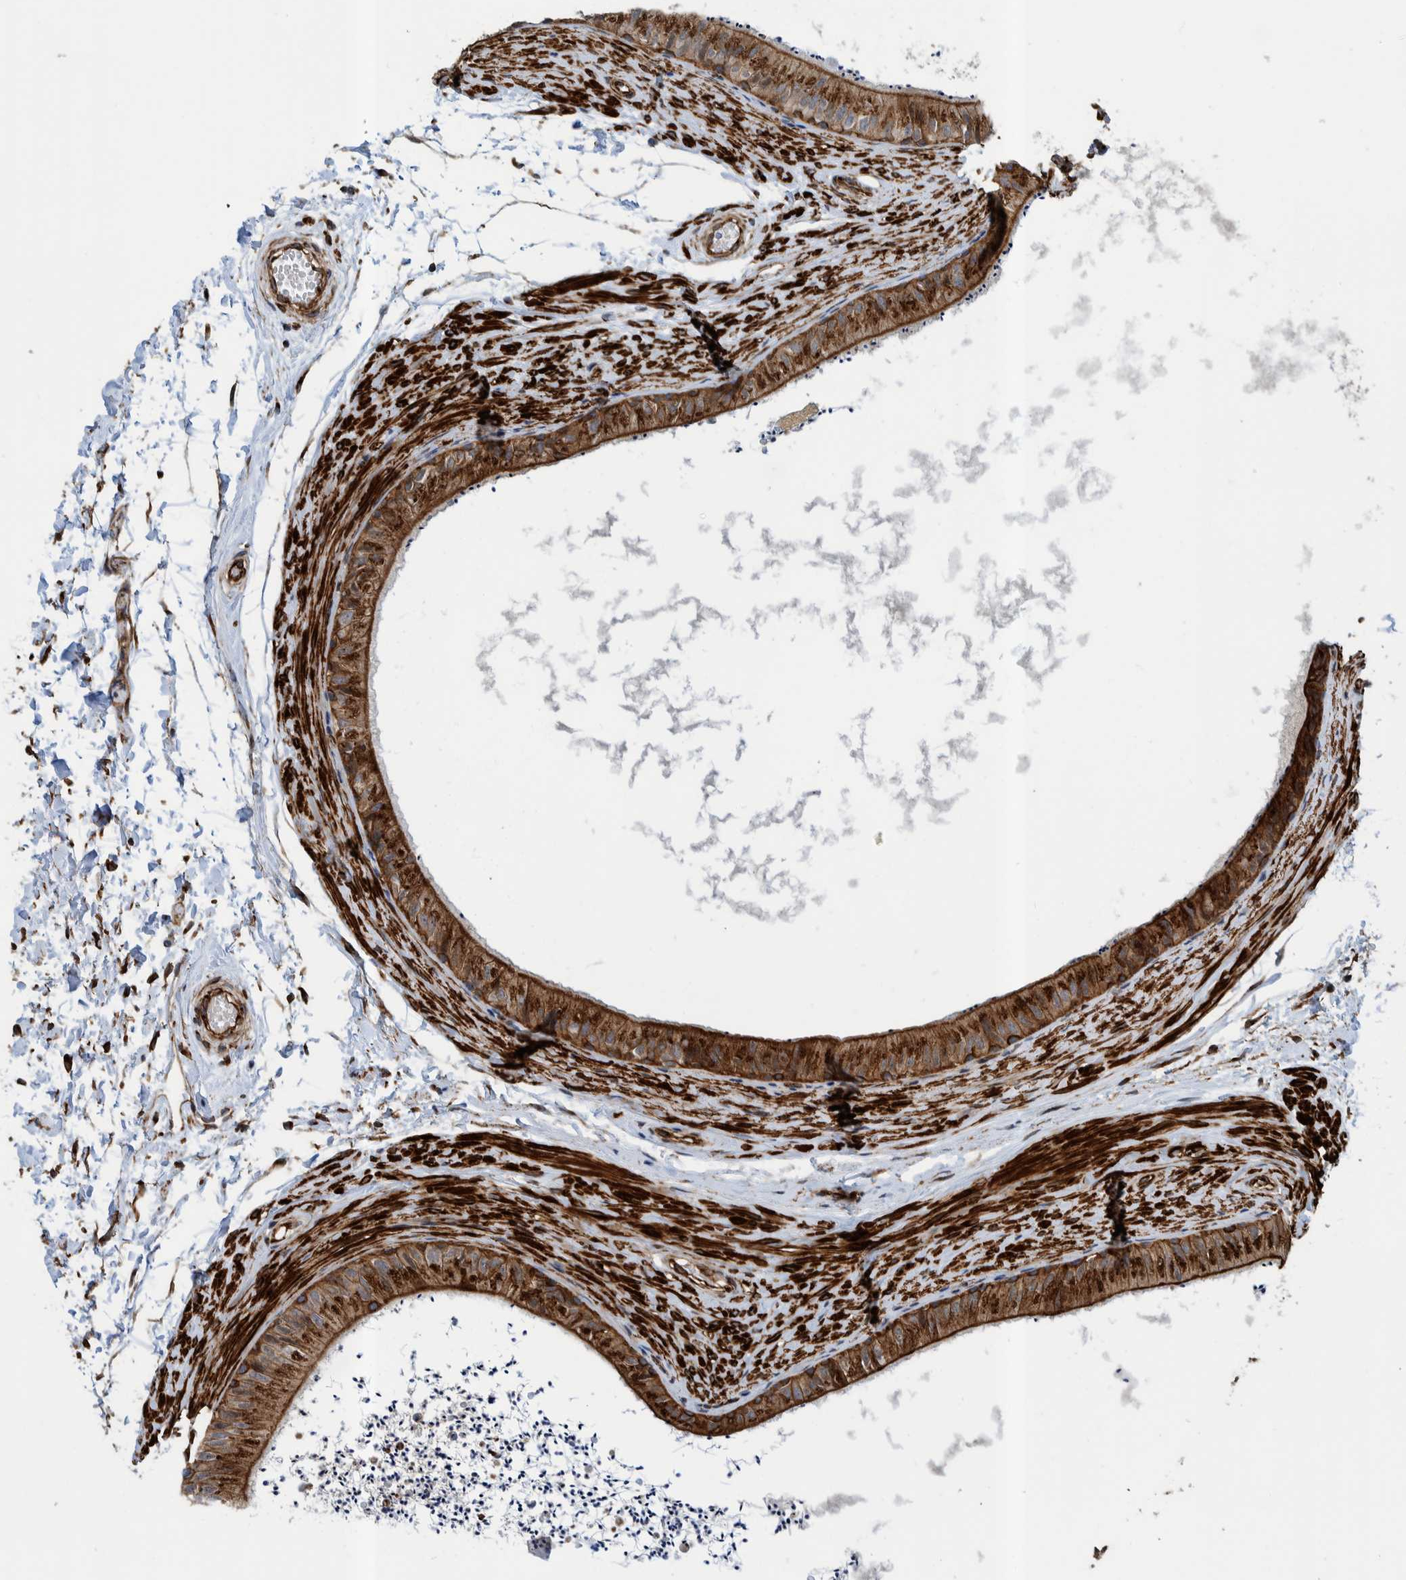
{"staining": {"intensity": "strong", "quantity": ">75%", "location": "cytoplasmic/membranous"}, "tissue": "epididymis", "cell_type": "Glandular cells", "image_type": "normal", "snomed": [{"axis": "morphology", "description": "Normal tissue, NOS"}, {"axis": "topography", "description": "Epididymis"}], "caption": "Immunohistochemistry of normal human epididymis shows high levels of strong cytoplasmic/membranous staining in about >75% of glandular cells. The protein is shown in brown color, while the nuclei are stained blue.", "gene": "CCDC57", "patient": {"sex": "male", "age": 56}}